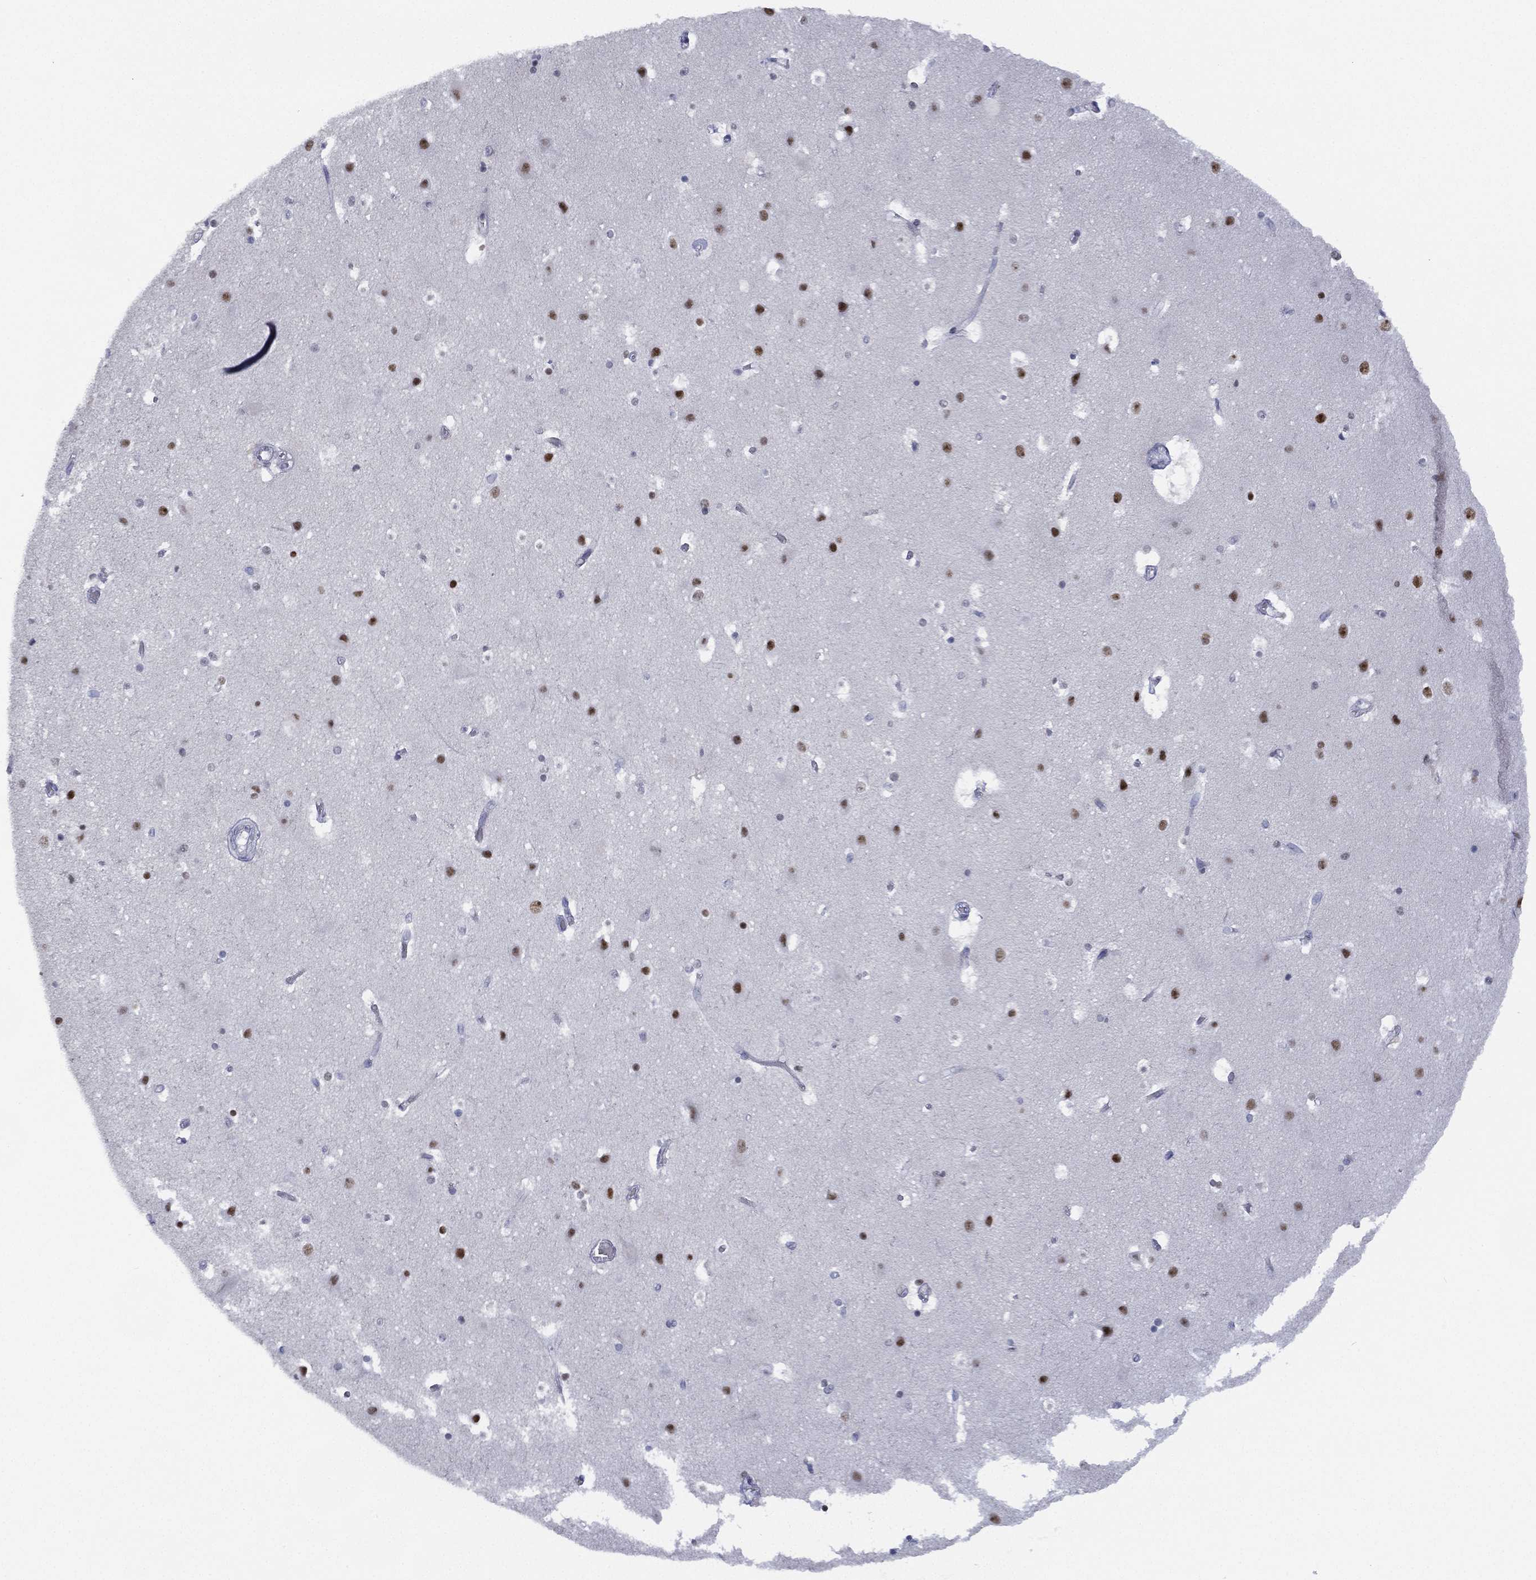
{"staining": {"intensity": "negative", "quantity": "none", "location": "none"}, "tissue": "cerebral cortex", "cell_type": "Endothelial cells", "image_type": "normal", "snomed": [{"axis": "morphology", "description": "Normal tissue, NOS"}, {"axis": "topography", "description": "Cerebral cortex"}], "caption": "Human cerebral cortex stained for a protein using immunohistochemistry demonstrates no staining in endothelial cells.", "gene": "ZNF711", "patient": {"sex": "female", "age": 52}}